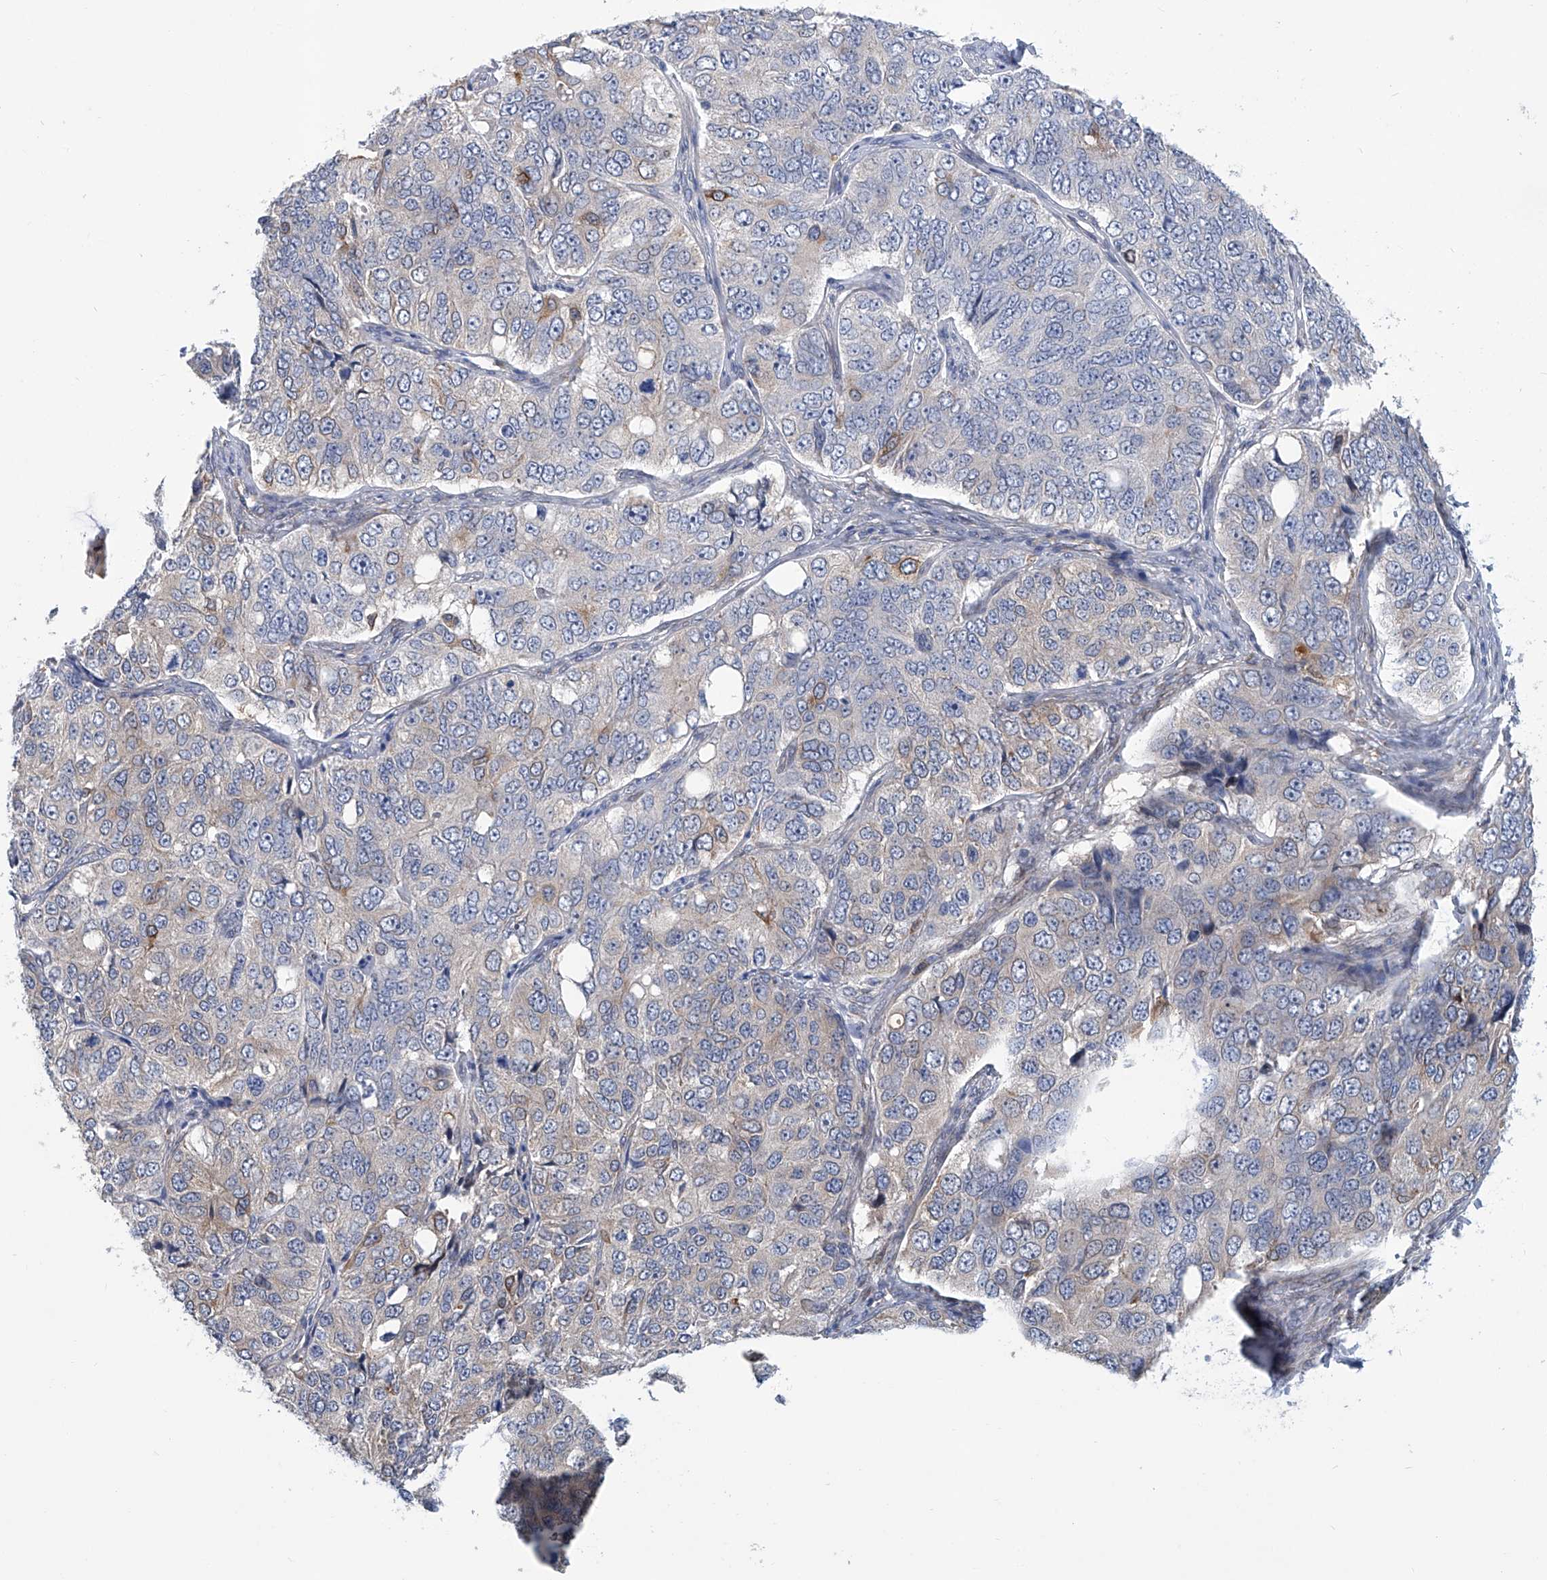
{"staining": {"intensity": "weak", "quantity": "<25%", "location": "cytoplasmic/membranous"}, "tissue": "ovarian cancer", "cell_type": "Tumor cells", "image_type": "cancer", "snomed": [{"axis": "morphology", "description": "Carcinoma, endometroid"}, {"axis": "topography", "description": "Ovary"}], "caption": "Immunohistochemical staining of human ovarian cancer reveals no significant positivity in tumor cells.", "gene": "TNN", "patient": {"sex": "female", "age": 51}}